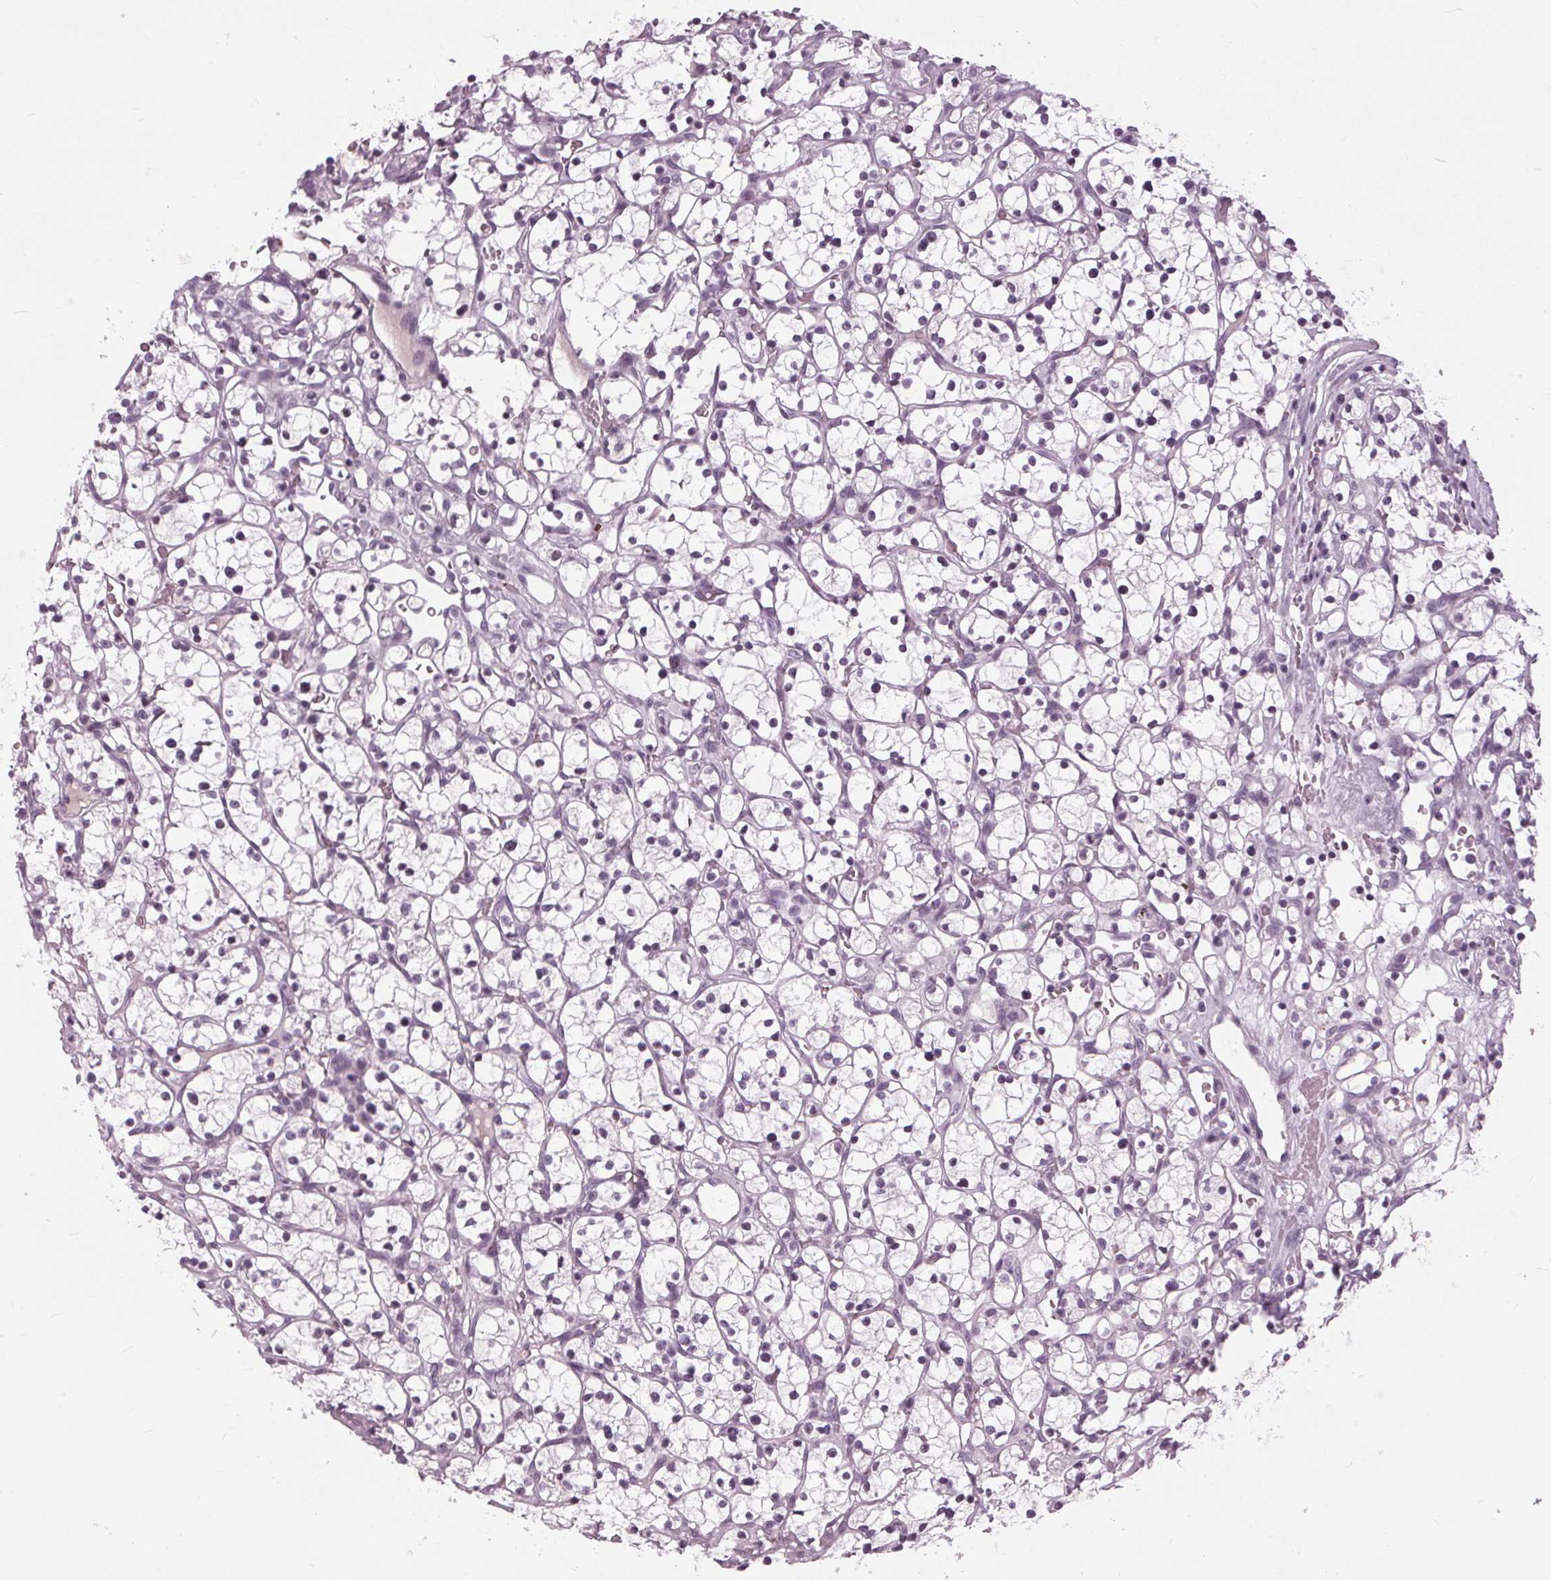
{"staining": {"intensity": "negative", "quantity": "none", "location": "none"}, "tissue": "renal cancer", "cell_type": "Tumor cells", "image_type": "cancer", "snomed": [{"axis": "morphology", "description": "Adenocarcinoma, NOS"}, {"axis": "topography", "description": "Kidney"}], "caption": "Tumor cells are negative for protein expression in human renal cancer (adenocarcinoma).", "gene": "SLC9A4", "patient": {"sex": "female", "age": 64}}